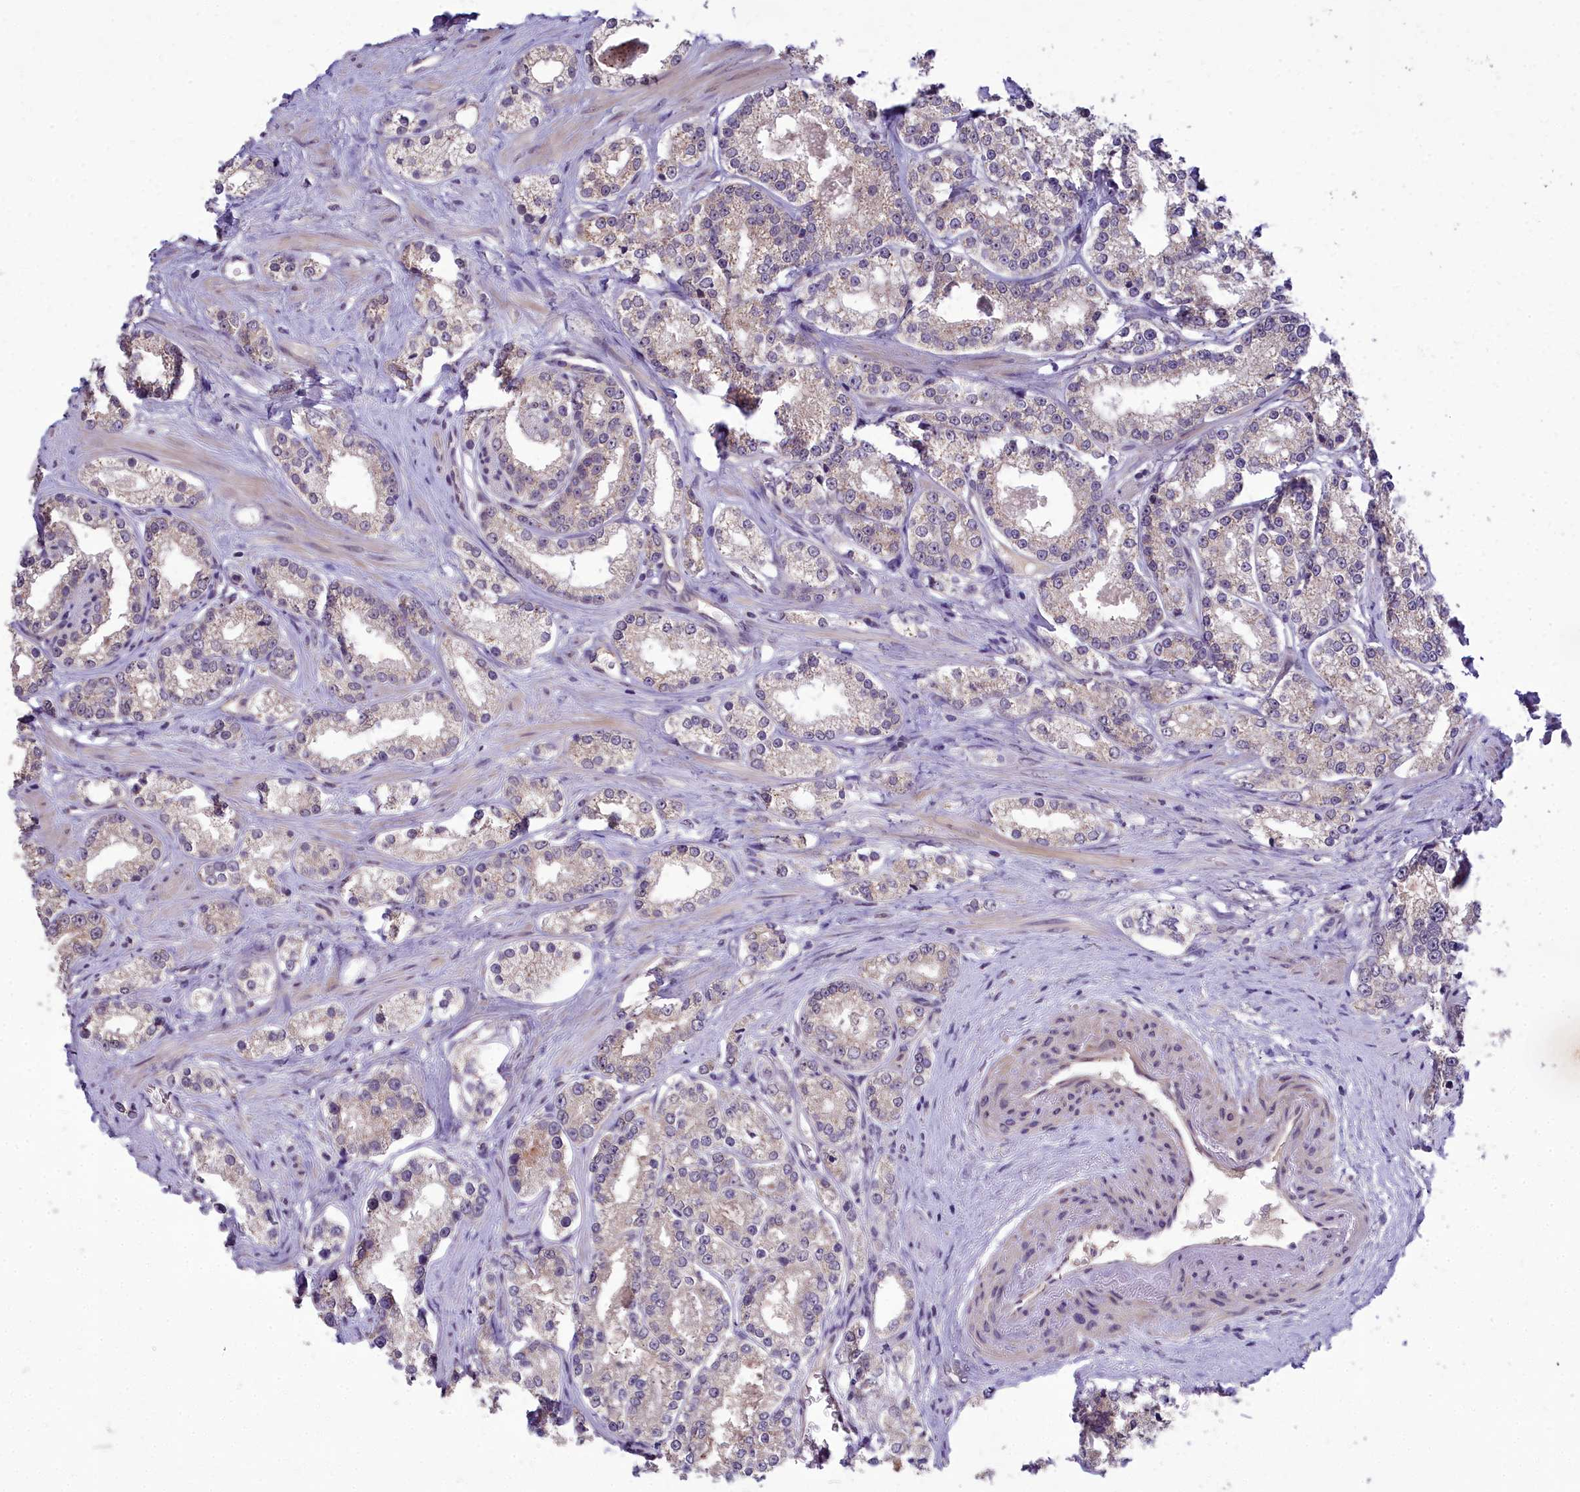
{"staining": {"intensity": "weak", "quantity": "<25%", "location": "cytoplasmic/membranous"}, "tissue": "prostate cancer", "cell_type": "Tumor cells", "image_type": "cancer", "snomed": [{"axis": "morphology", "description": "Normal tissue, NOS"}, {"axis": "morphology", "description": "Adenocarcinoma, High grade"}, {"axis": "topography", "description": "Prostate"}], "caption": "This is an immunohistochemistry (IHC) image of adenocarcinoma (high-grade) (prostate). There is no staining in tumor cells.", "gene": "ZNF333", "patient": {"sex": "male", "age": 83}}